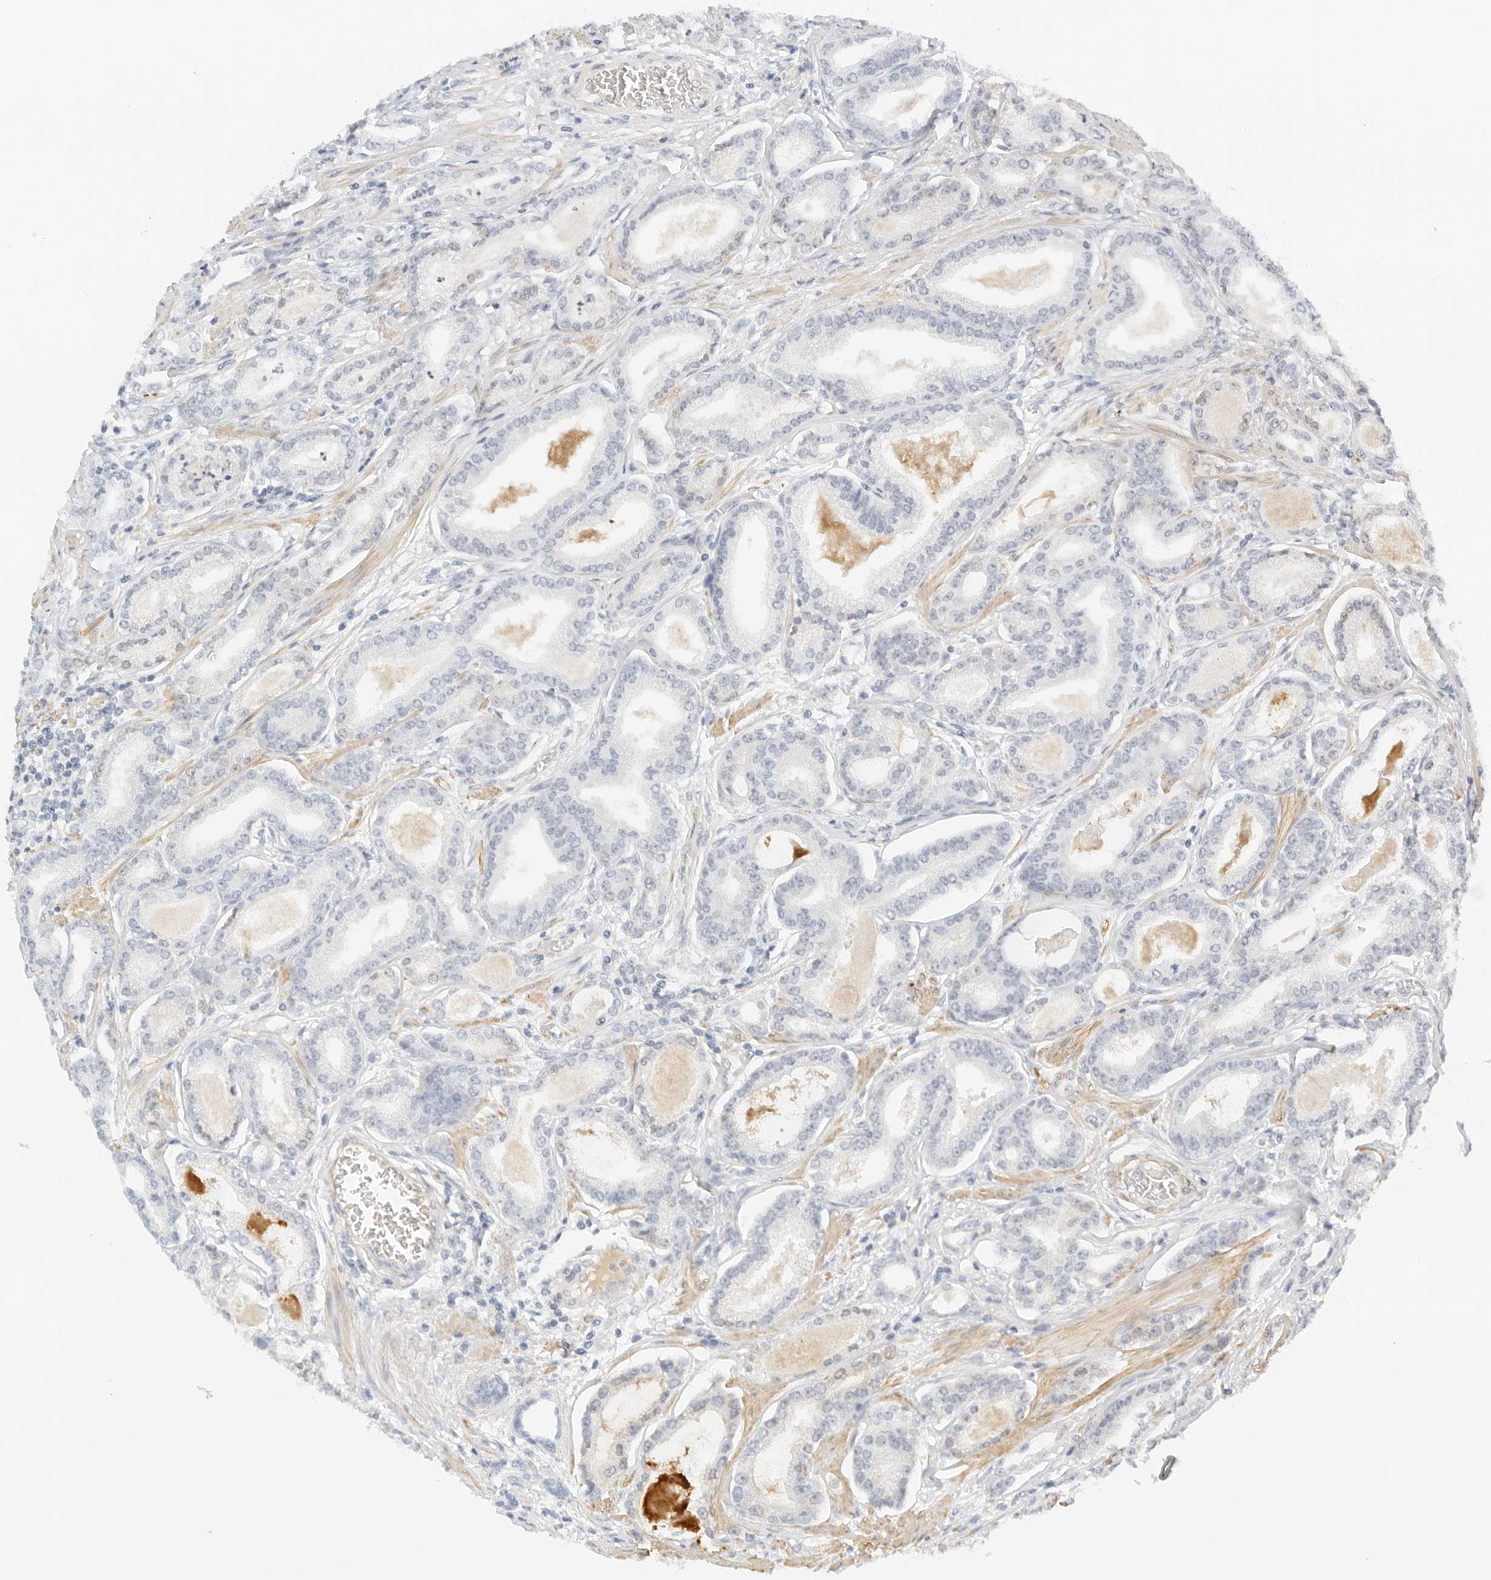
{"staining": {"intensity": "negative", "quantity": "none", "location": "none"}, "tissue": "prostate cancer", "cell_type": "Tumor cells", "image_type": "cancer", "snomed": [{"axis": "morphology", "description": "Adenocarcinoma, Low grade"}, {"axis": "topography", "description": "Prostate"}], "caption": "The immunohistochemistry (IHC) image has no significant staining in tumor cells of prostate adenocarcinoma (low-grade) tissue.", "gene": "PKDCC", "patient": {"sex": "male", "age": 60}}